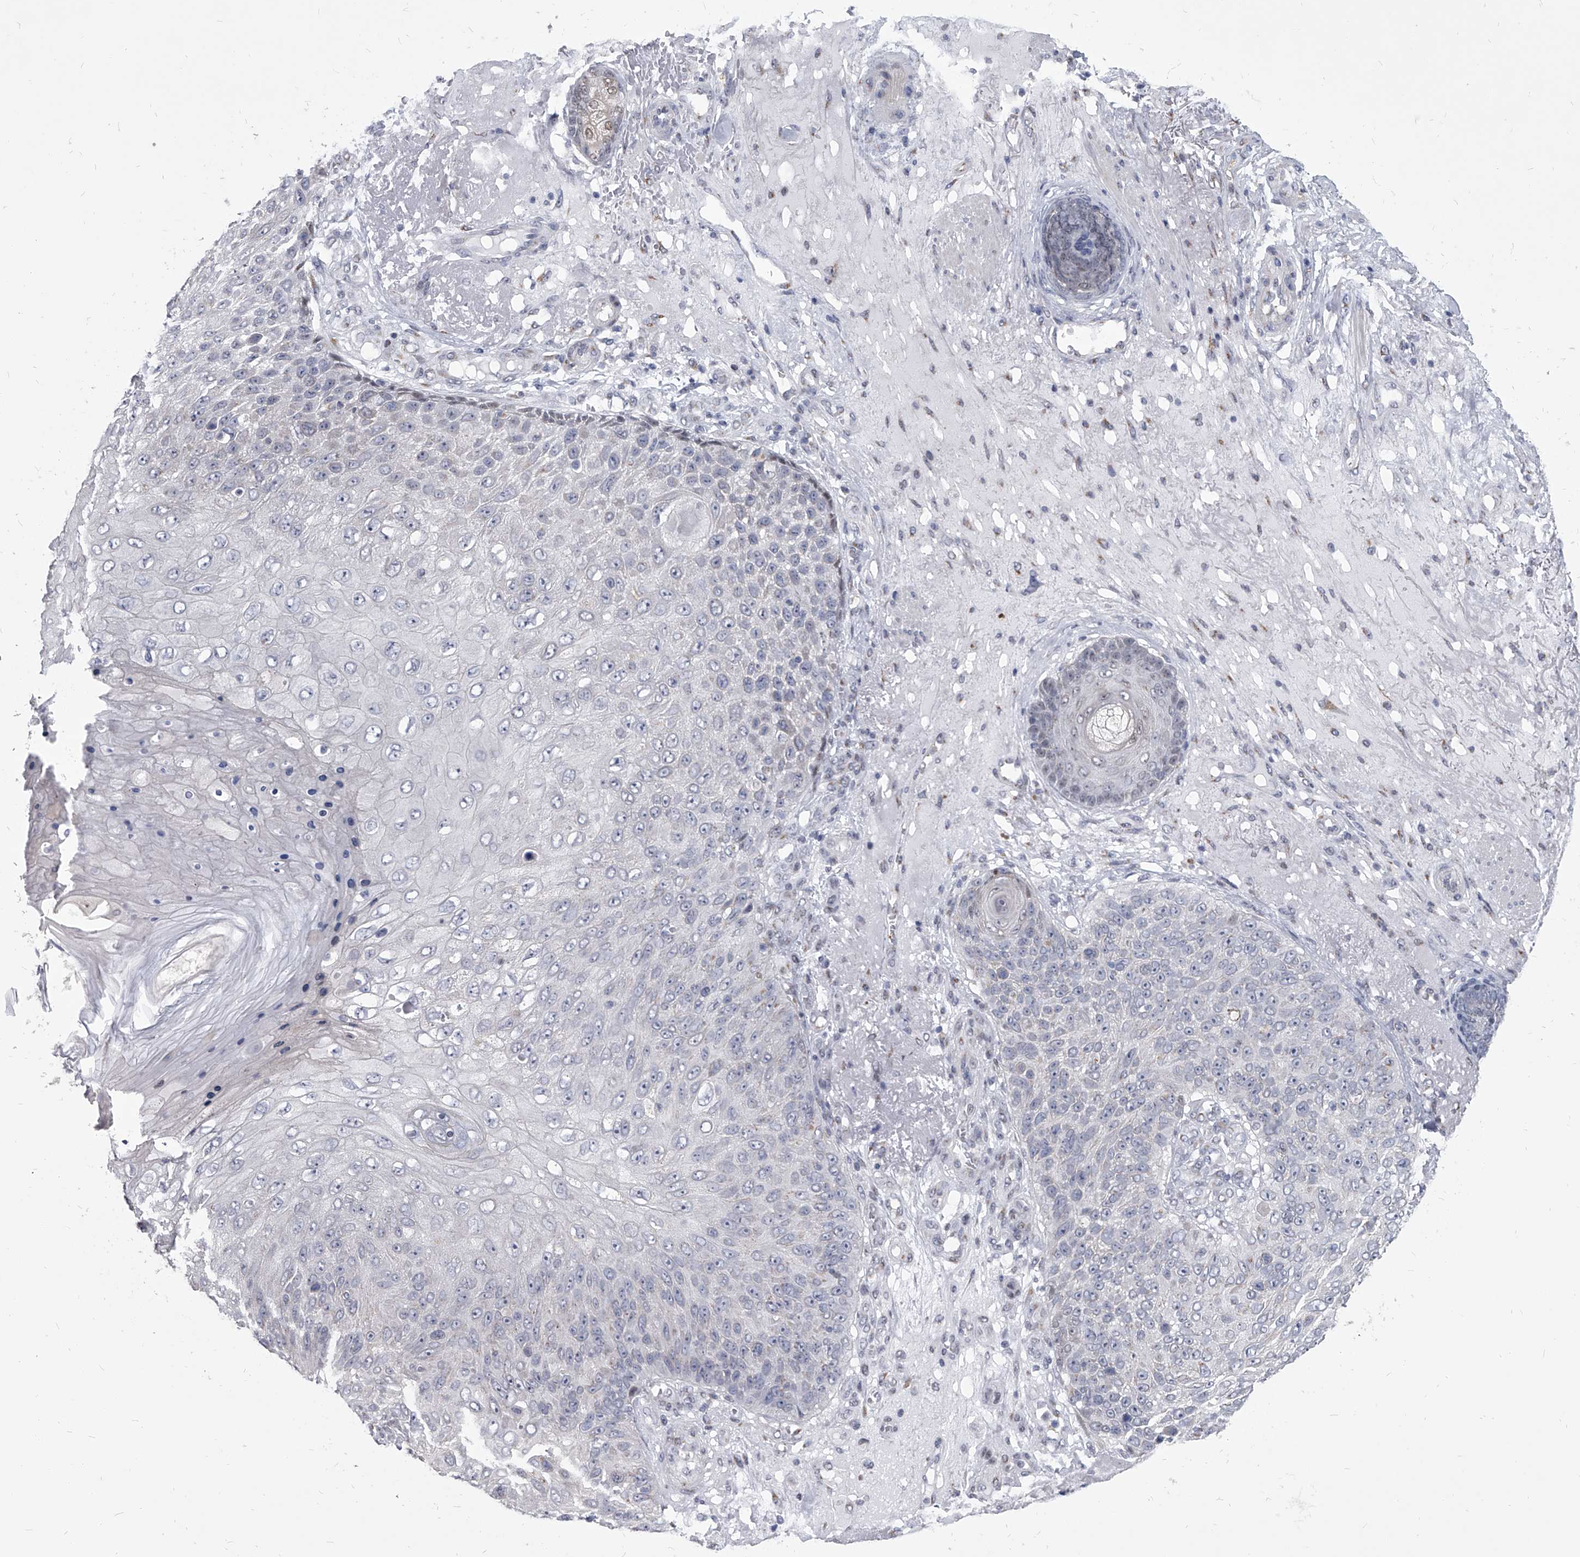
{"staining": {"intensity": "negative", "quantity": "none", "location": "none"}, "tissue": "skin cancer", "cell_type": "Tumor cells", "image_type": "cancer", "snomed": [{"axis": "morphology", "description": "Squamous cell carcinoma, NOS"}, {"axis": "topography", "description": "Skin"}], "caption": "Immunohistochemistry (IHC) of skin squamous cell carcinoma reveals no positivity in tumor cells.", "gene": "EVA1C", "patient": {"sex": "female", "age": 88}}